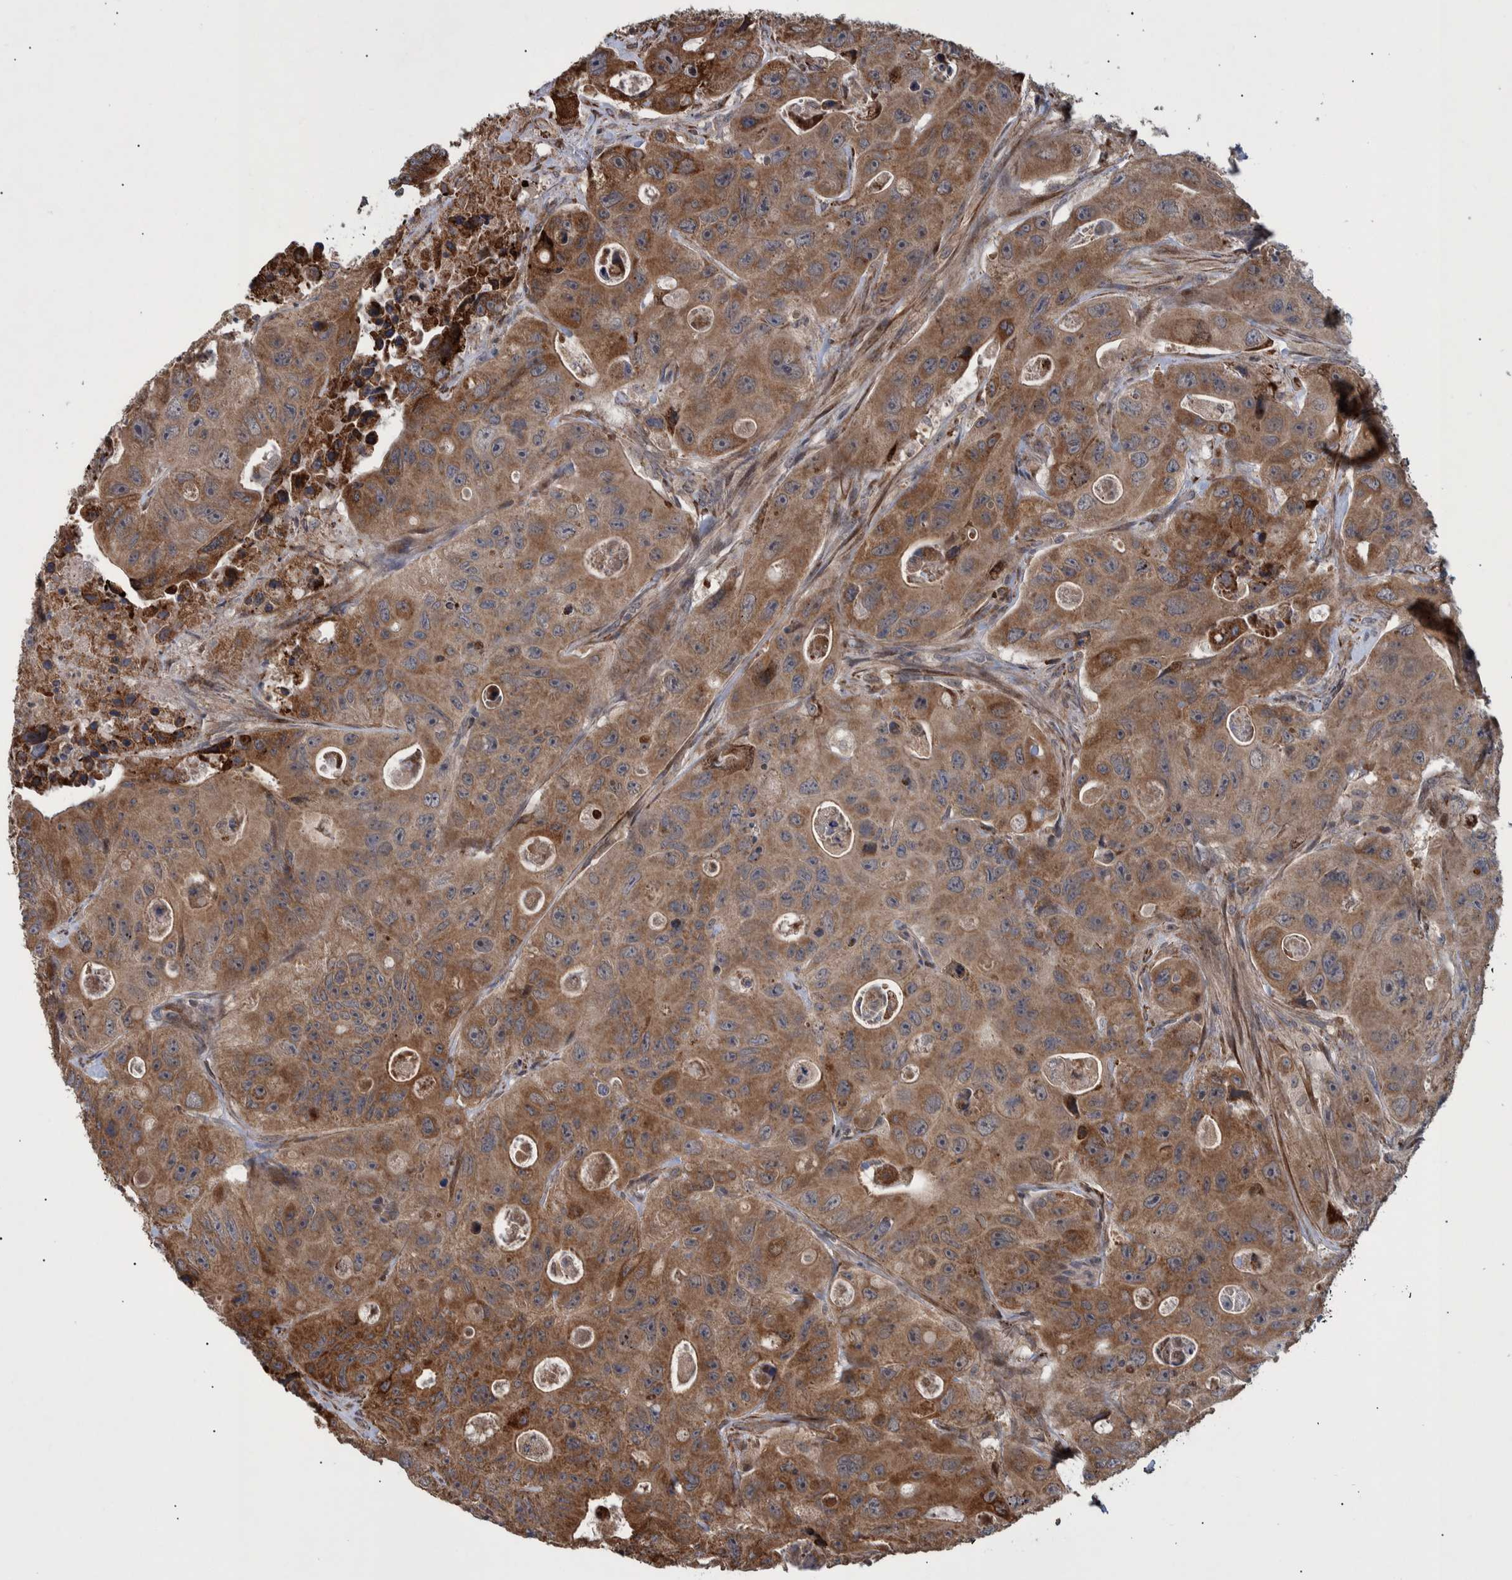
{"staining": {"intensity": "moderate", "quantity": "25%-75%", "location": "cytoplasmic/membranous"}, "tissue": "colorectal cancer", "cell_type": "Tumor cells", "image_type": "cancer", "snomed": [{"axis": "morphology", "description": "Adenocarcinoma, NOS"}, {"axis": "topography", "description": "Colon"}], "caption": "Protein analysis of colorectal adenocarcinoma tissue demonstrates moderate cytoplasmic/membranous positivity in about 25%-75% of tumor cells.", "gene": "B3GNTL1", "patient": {"sex": "female", "age": 46}}